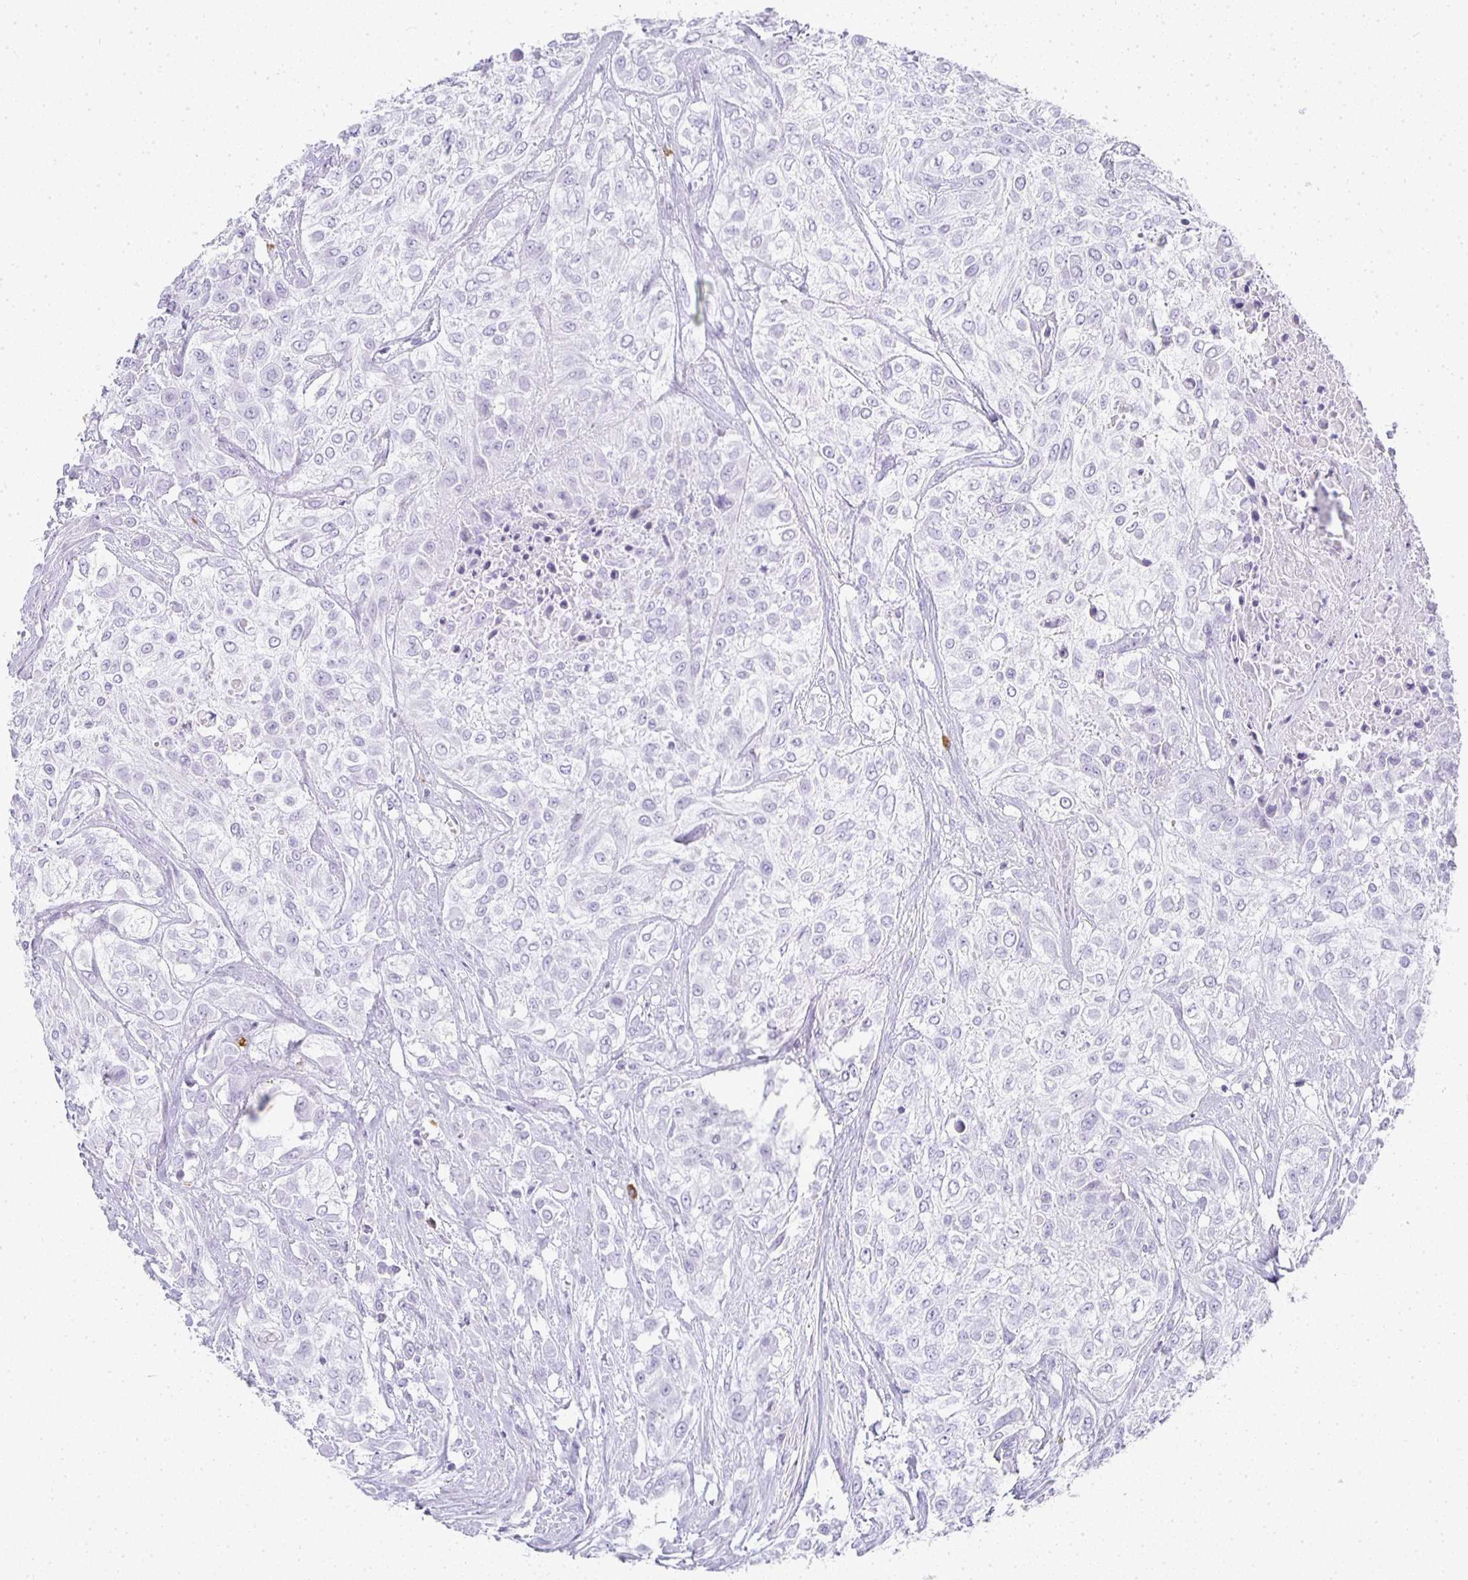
{"staining": {"intensity": "negative", "quantity": "none", "location": "none"}, "tissue": "urothelial cancer", "cell_type": "Tumor cells", "image_type": "cancer", "snomed": [{"axis": "morphology", "description": "Urothelial carcinoma, High grade"}, {"axis": "topography", "description": "Urinary bladder"}], "caption": "Immunohistochemistry photomicrograph of urothelial cancer stained for a protein (brown), which displays no positivity in tumor cells.", "gene": "TPSD1", "patient": {"sex": "male", "age": 57}}